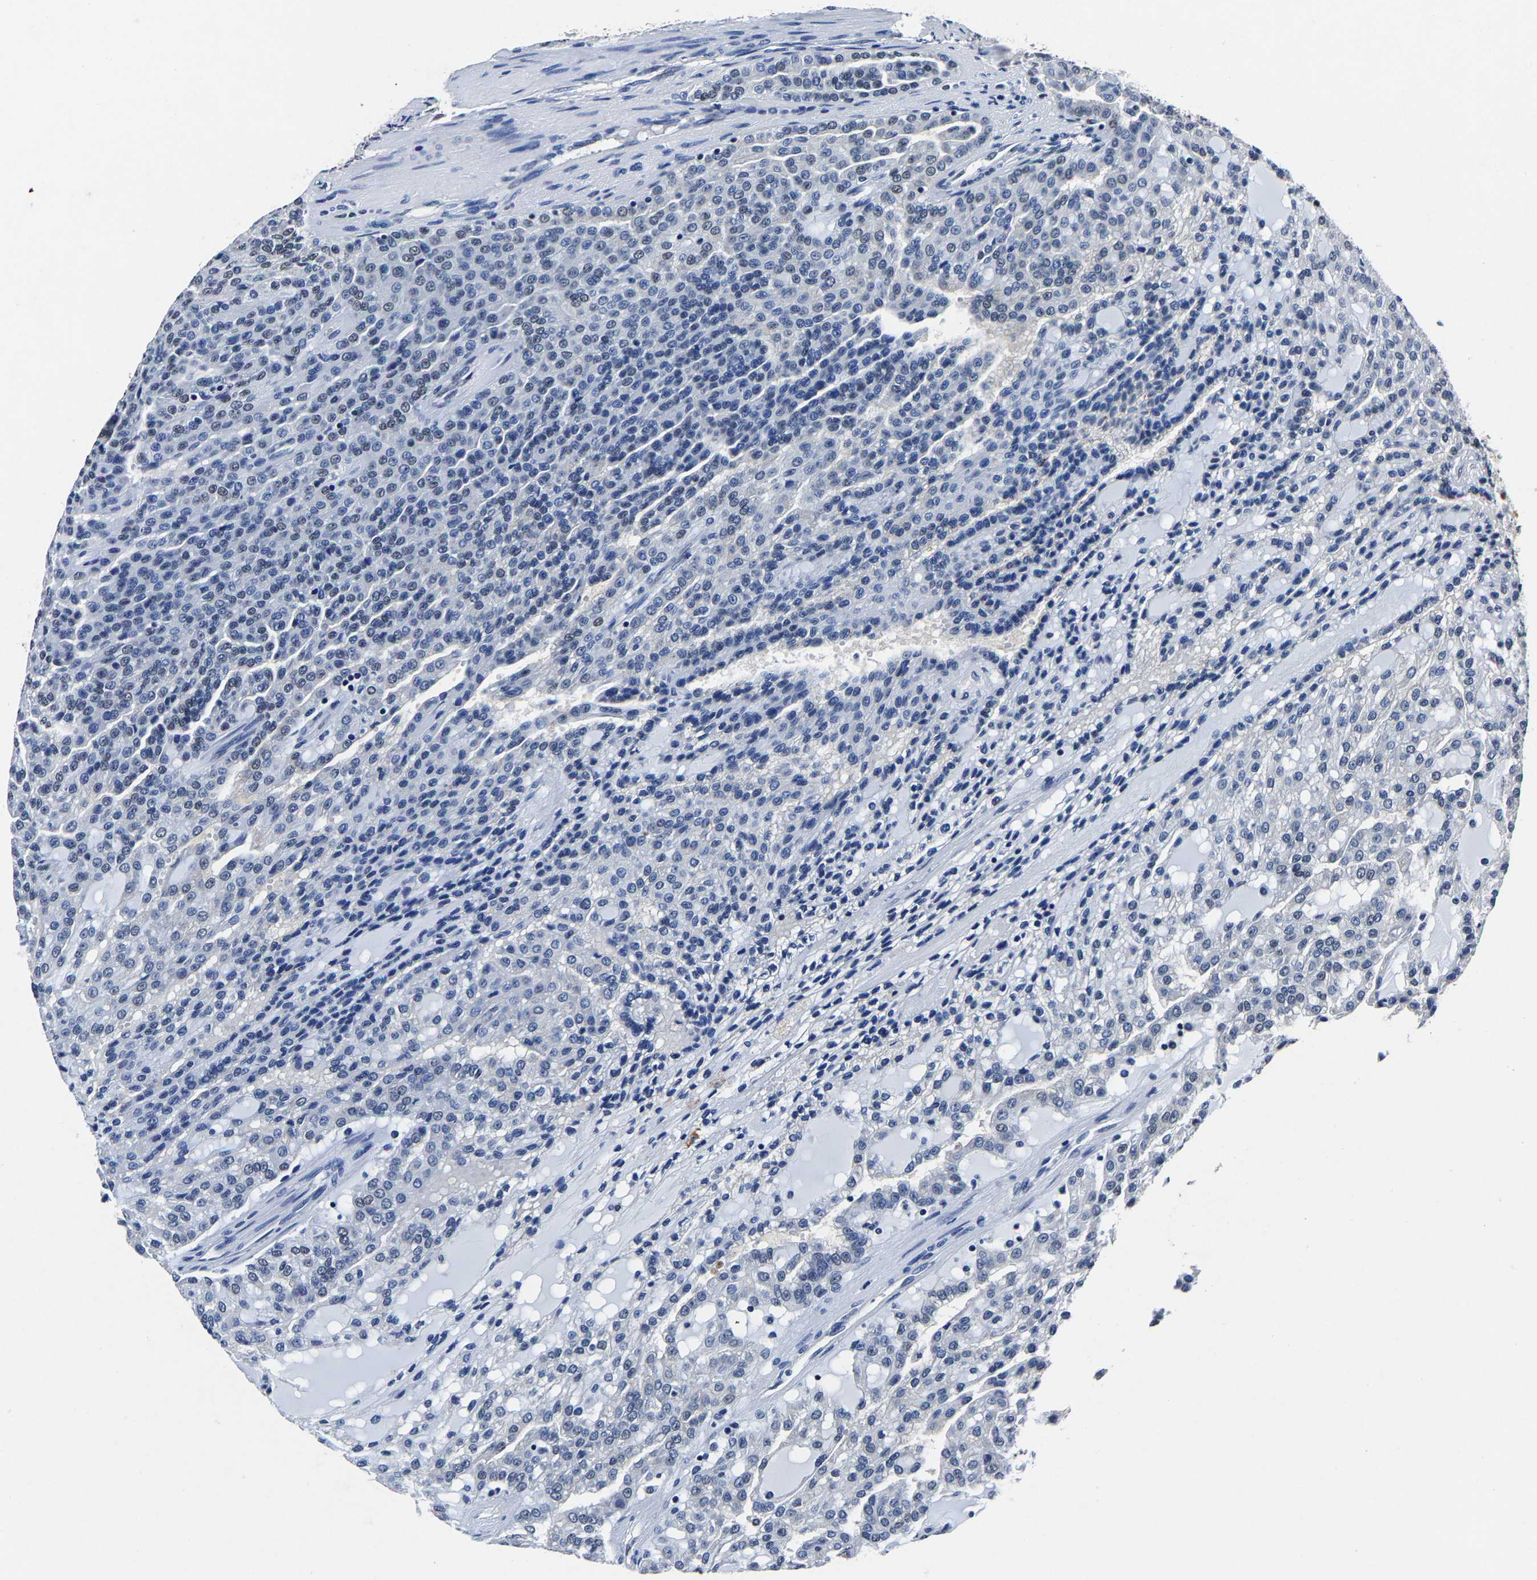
{"staining": {"intensity": "negative", "quantity": "none", "location": "none"}, "tissue": "renal cancer", "cell_type": "Tumor cells", "image_type": "cancer", "snomed": [{"axis": "morphology", "description": "Adenocarcinoma, NOS"}, {"axis": "topography", "description": "Kidney"}], "caption": "The histopathology image shows no staining of tumor cells in renal cancer (adenocarcinoma).", "gene": "RBM45", "patient": {"sex": "male", "age": 63}}